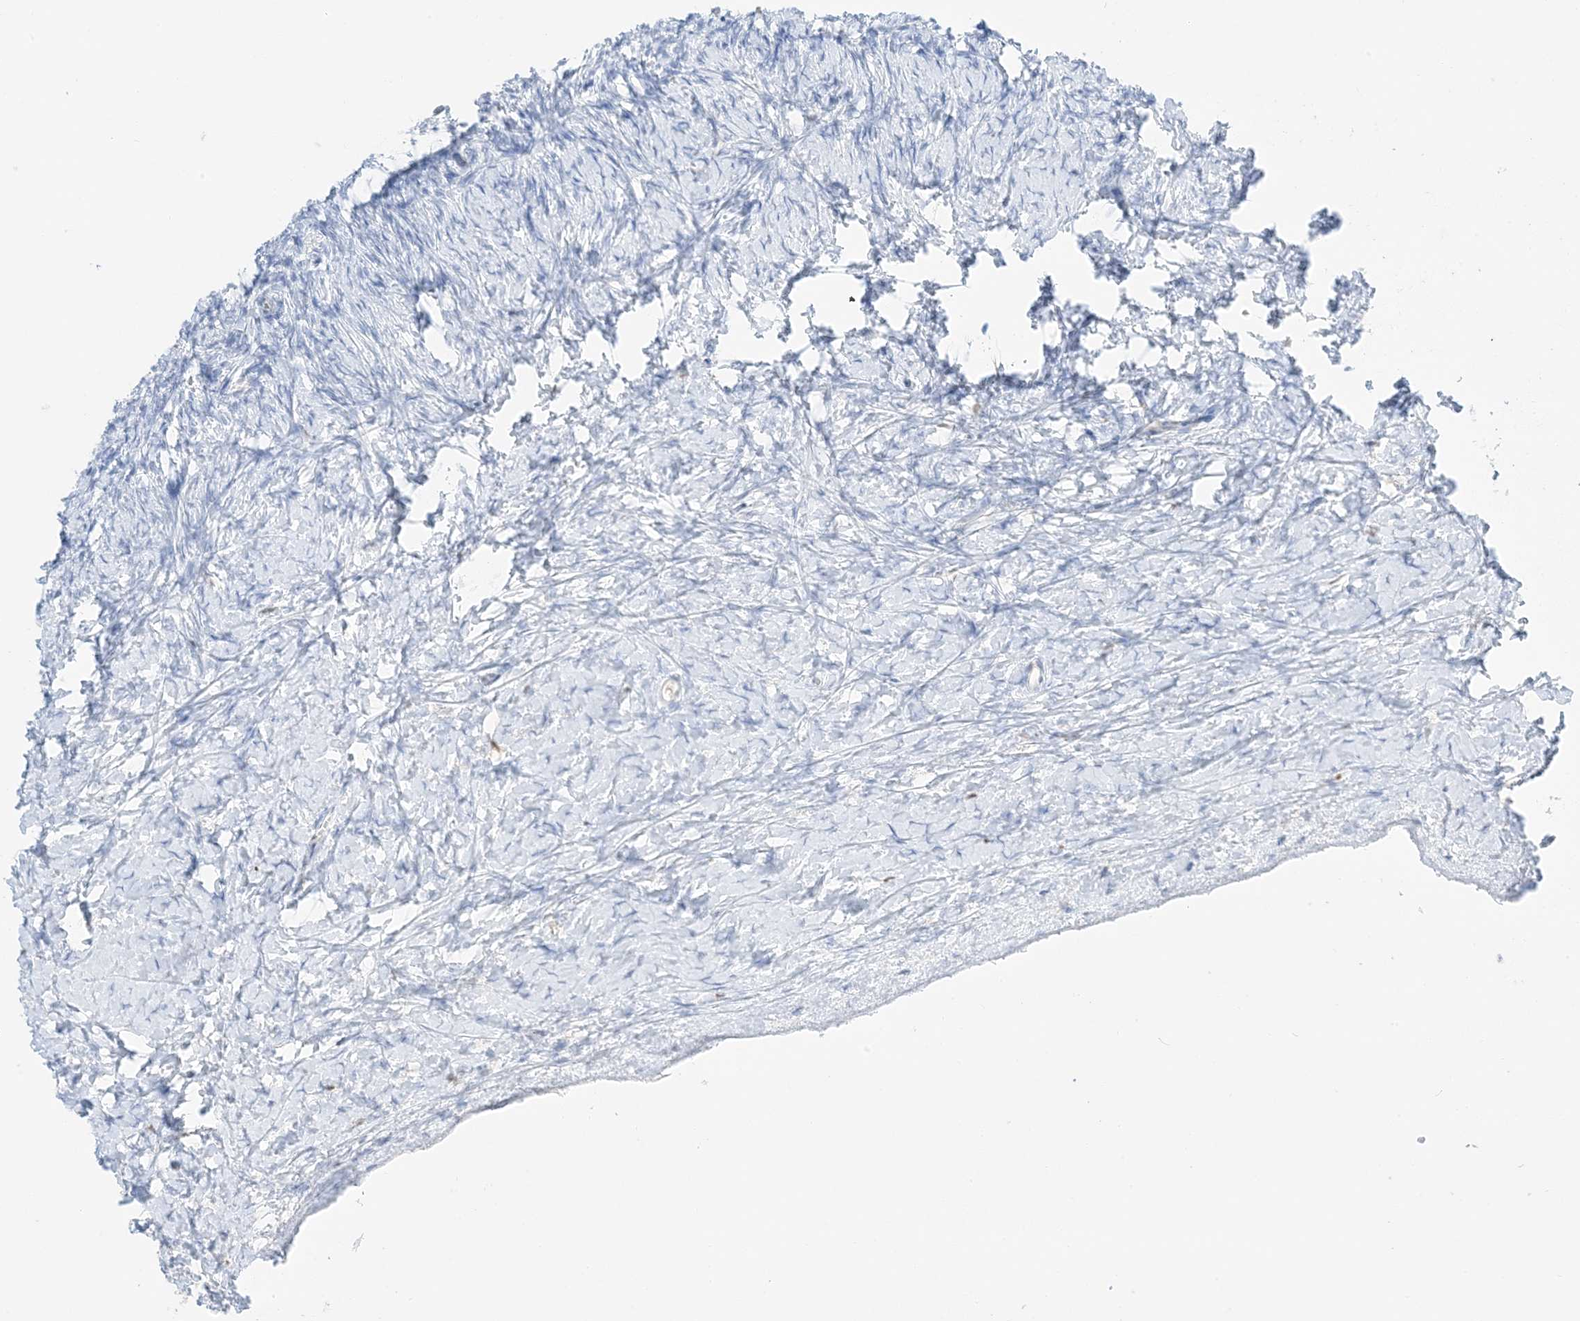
{"staining": {"intensity": "negative", "quantity": "none", "location": "none"}, "tissue": "ovary", "cell_type": "Ovarian stroma cells", "image_type": "normal", "snomed": [{"axis": "morphology", "description": "Normal tissue, NOS"}, {"axis": "morphology", "description": "Developmental malformation"}, {"axis": "topography", "description": "Ovary"}], "caption": "There is no significant staining in ovarian stroma cells of ovary. (DAB immunohistochemistry visualized using brightfield microscopy, high magnification).", "gene": "GCA", "patient": {"sex": "female", "age": 39}}